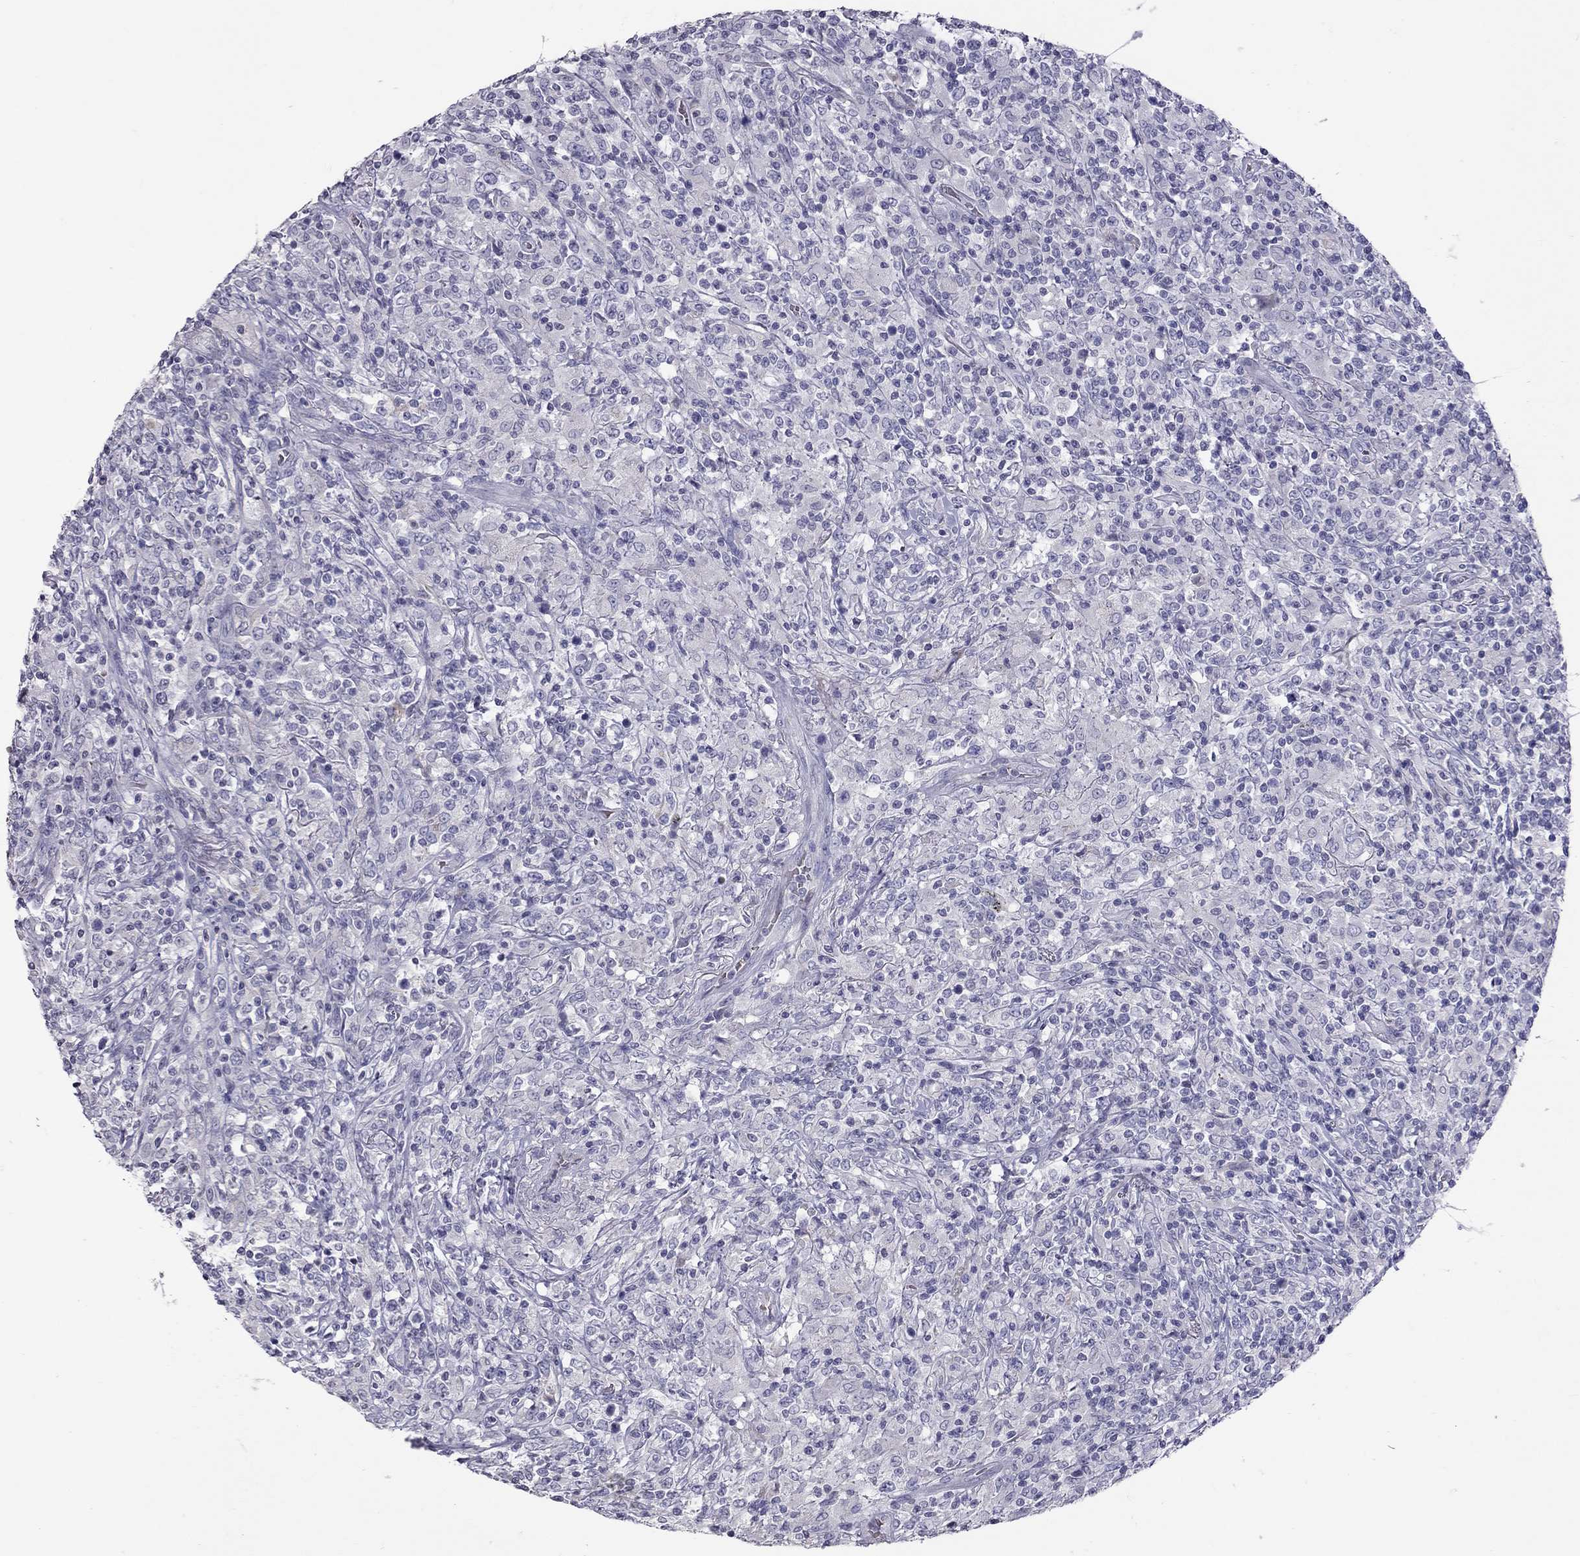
{"staining": {"intensity": "negative", "quantity": "none", "location": "none"}, "tissue": "lymphoma", "cell_type": "Tumor cells", "image_type": "cancer", "snomed": [{"axis": "morphology", "description": "Malignant lymphoma, non-Hodgkin's type, High grade"}, {"axis": "topography", "description": "Lung"}], "caption": "IHC histopathology image of human lymphoma stained for a protein (brown), which demonstrates no staining in tumor cells.", "gene": "MUC16", "patient": {"sex": "male", "age": 79}}